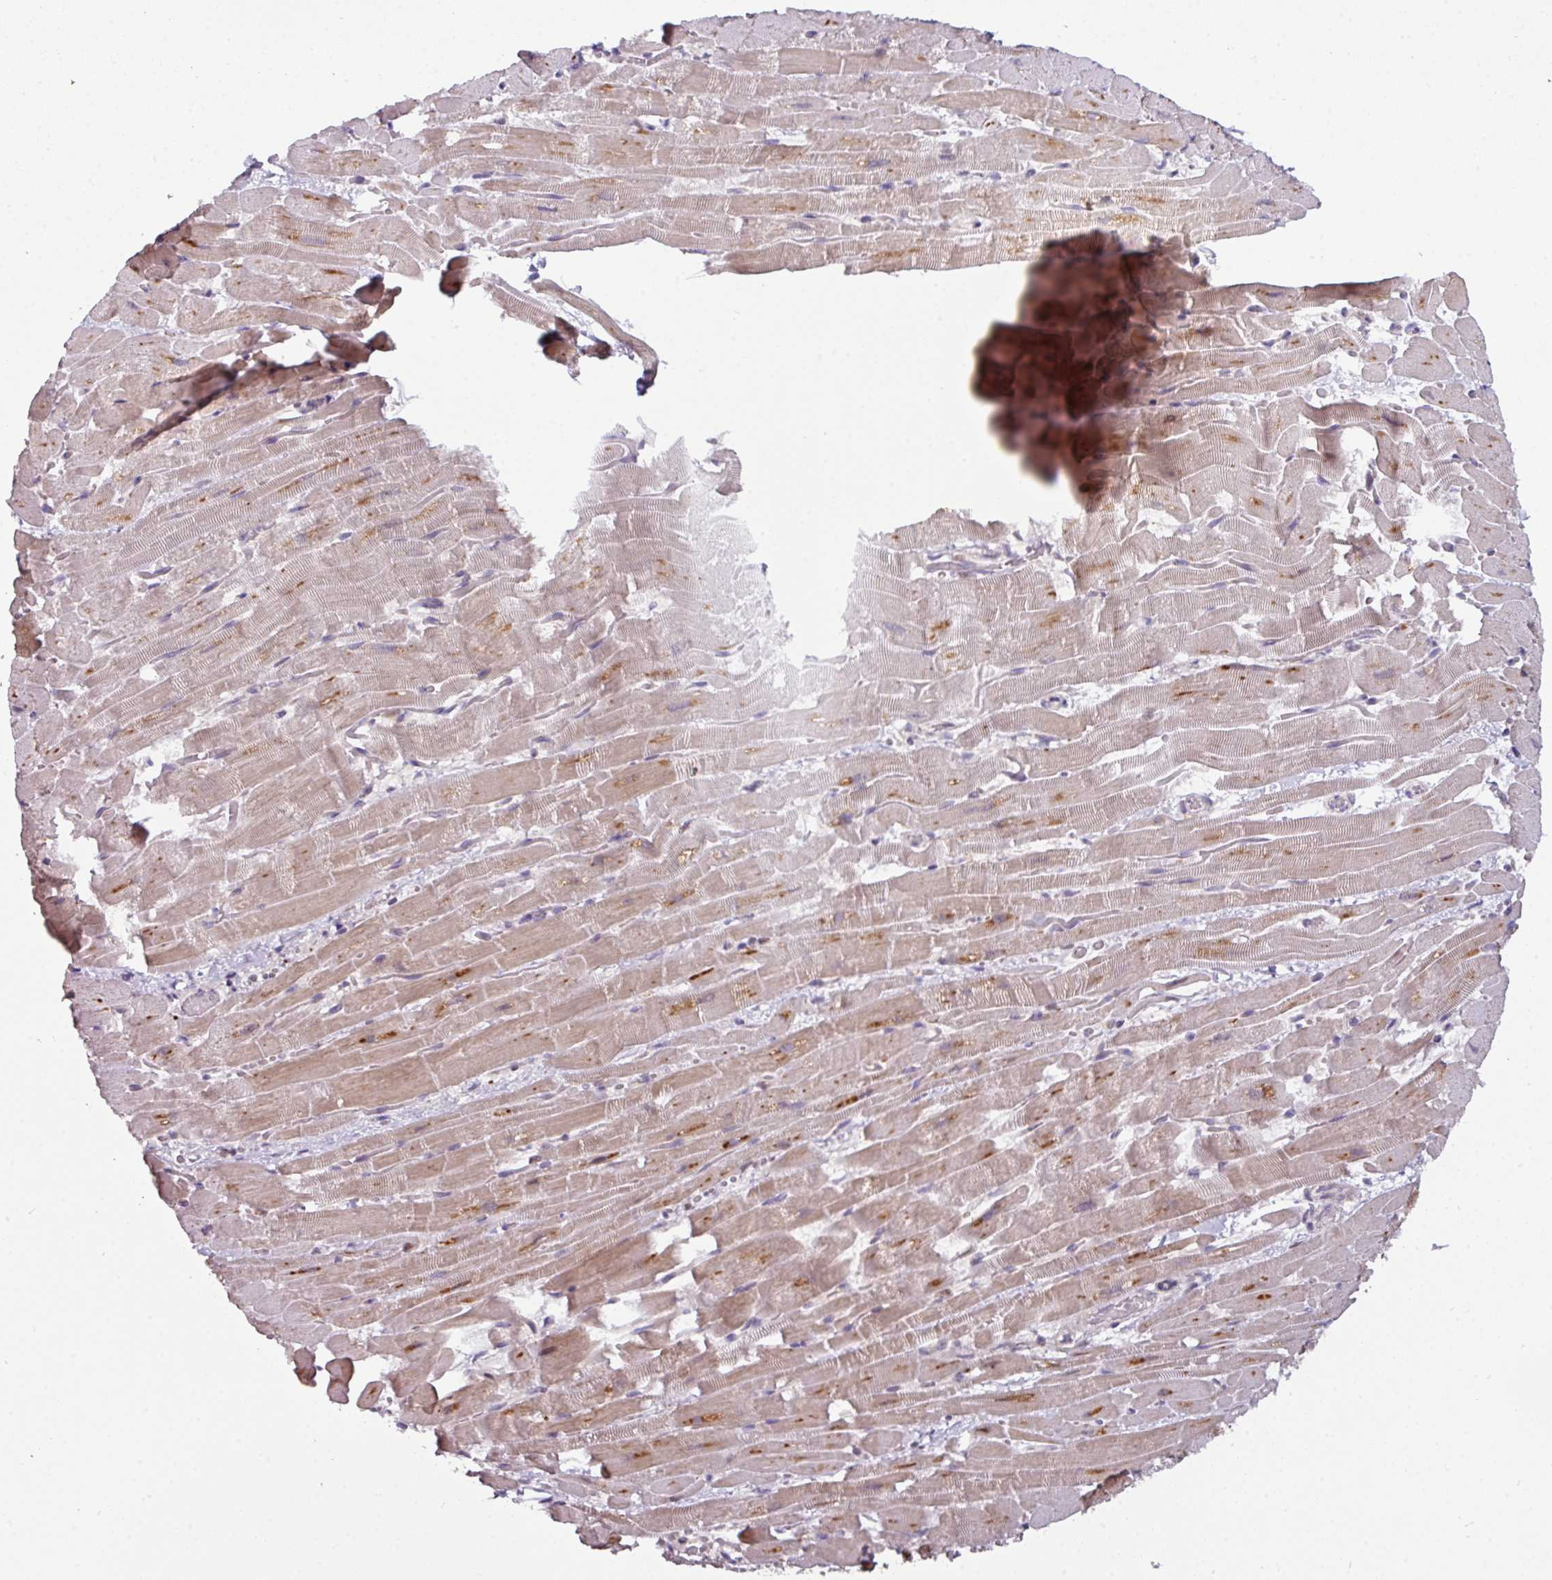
{"staining": {"intensity": "moderate", "quantity": "<25%", "location": "nuclear"}, "tissue": "heart muscle", "cell_type": "Cardiomyocytes", "image_type": "normal", "snomed": [{"axis": "morphology", "description": "Normal tissue, NOS"}, {"axis": "topography", "description": "Heart"}], "caption": "About <25% of cardiomyocytes in benign heart muscle display moderate nuclear protein positivity as visualized by brown immunohistochemical staining.", "gene": "SWSAP1", "patient": {"sex": "male", "age": 37}}